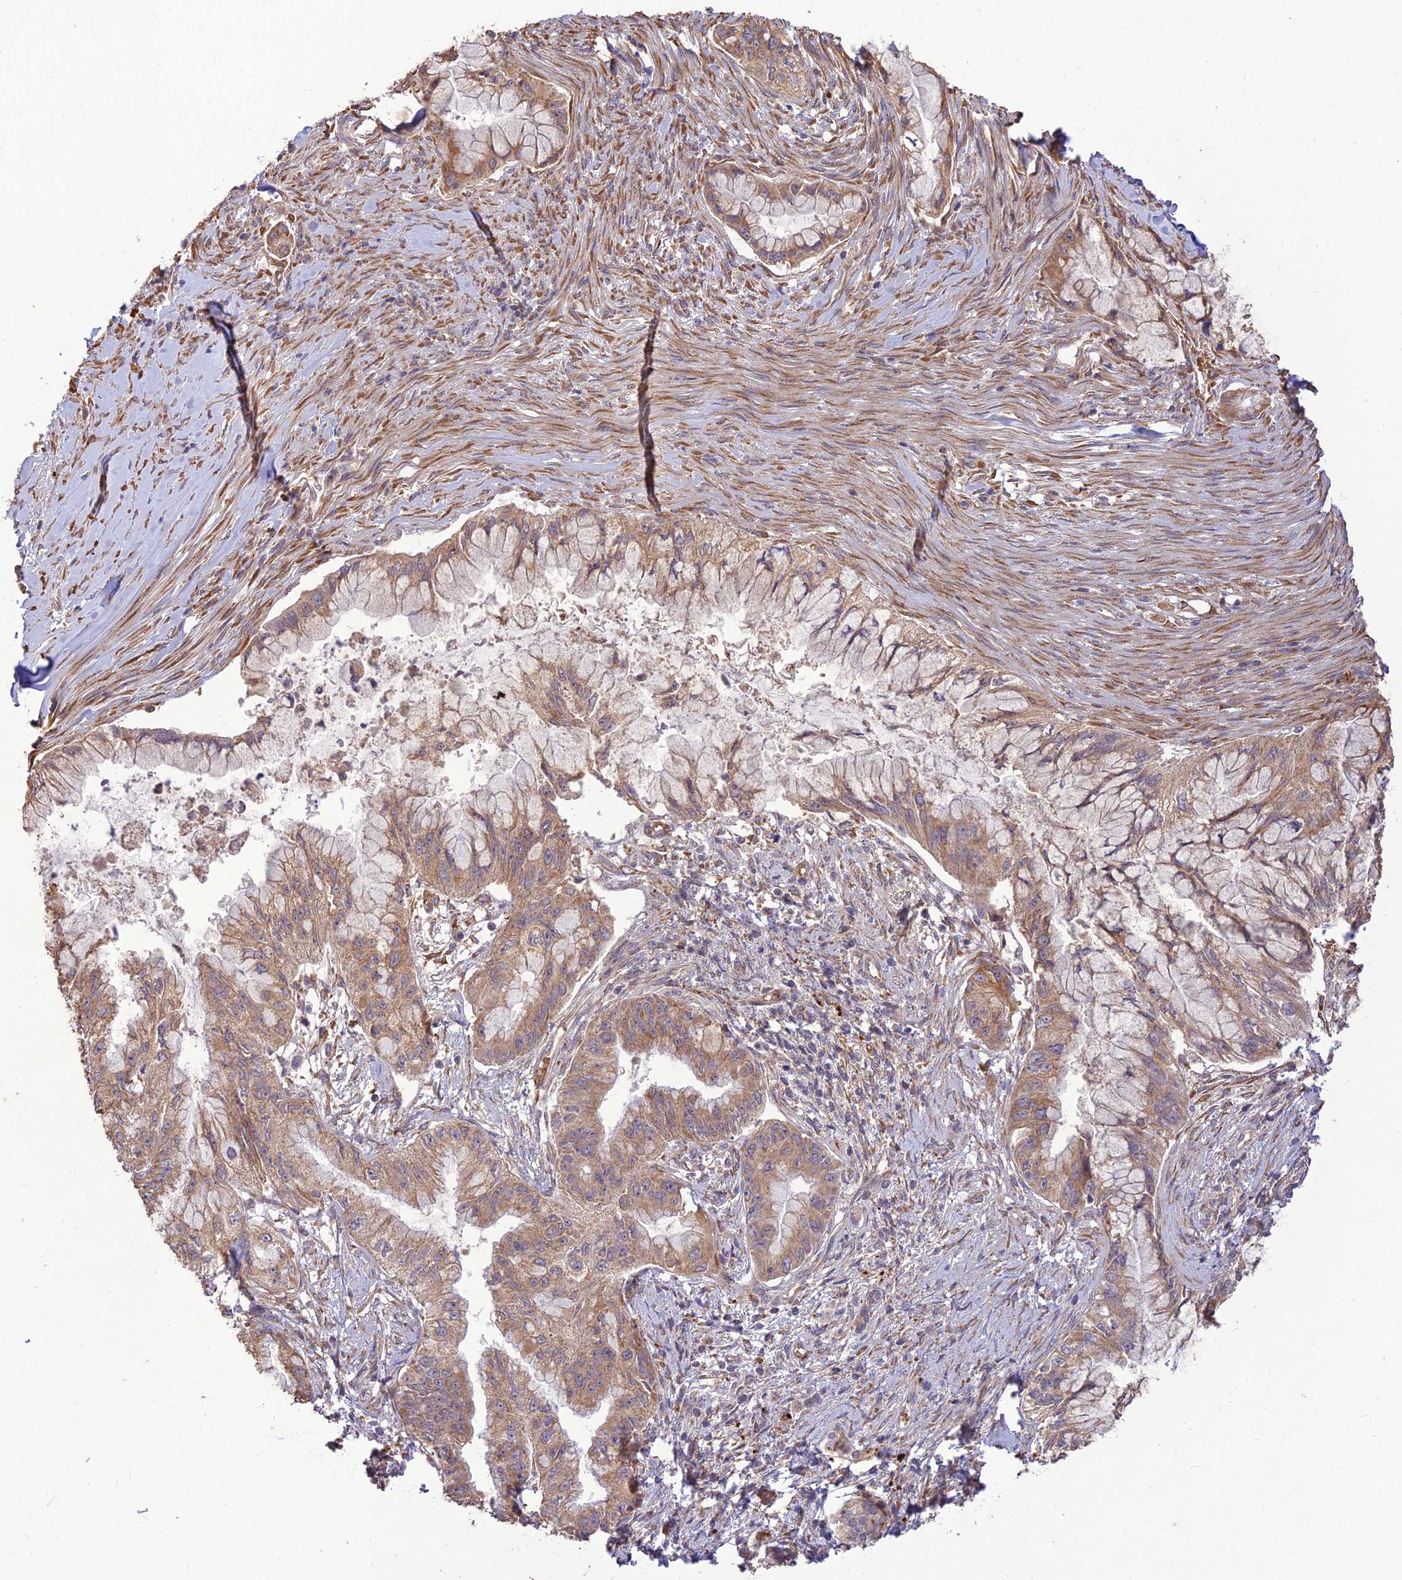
{"staining": {"intensity": "moderate", "quantity": ">75%", "location": "cytoplasmic/membranous"}, "tissue": "pancreatic cancer", "cell_type": "Tumor cells", "image_type": "cancer", "snomed": [{"axis": "morphology", "description": "Adenocarcinoma, NOS"}, {"axis": "topography", "description": "Pancreas"}], "caption": "DAB (3,3'-diaminobenzidine) immunohistochemical staining of adenocarcinoma (pancreatic) demonstrates moderate cytoplasmic/membranous protein positivity in about >75% of tumor cells.", "gene": "PPP1R11", "patient": {"sex": "male", "age": 48}}